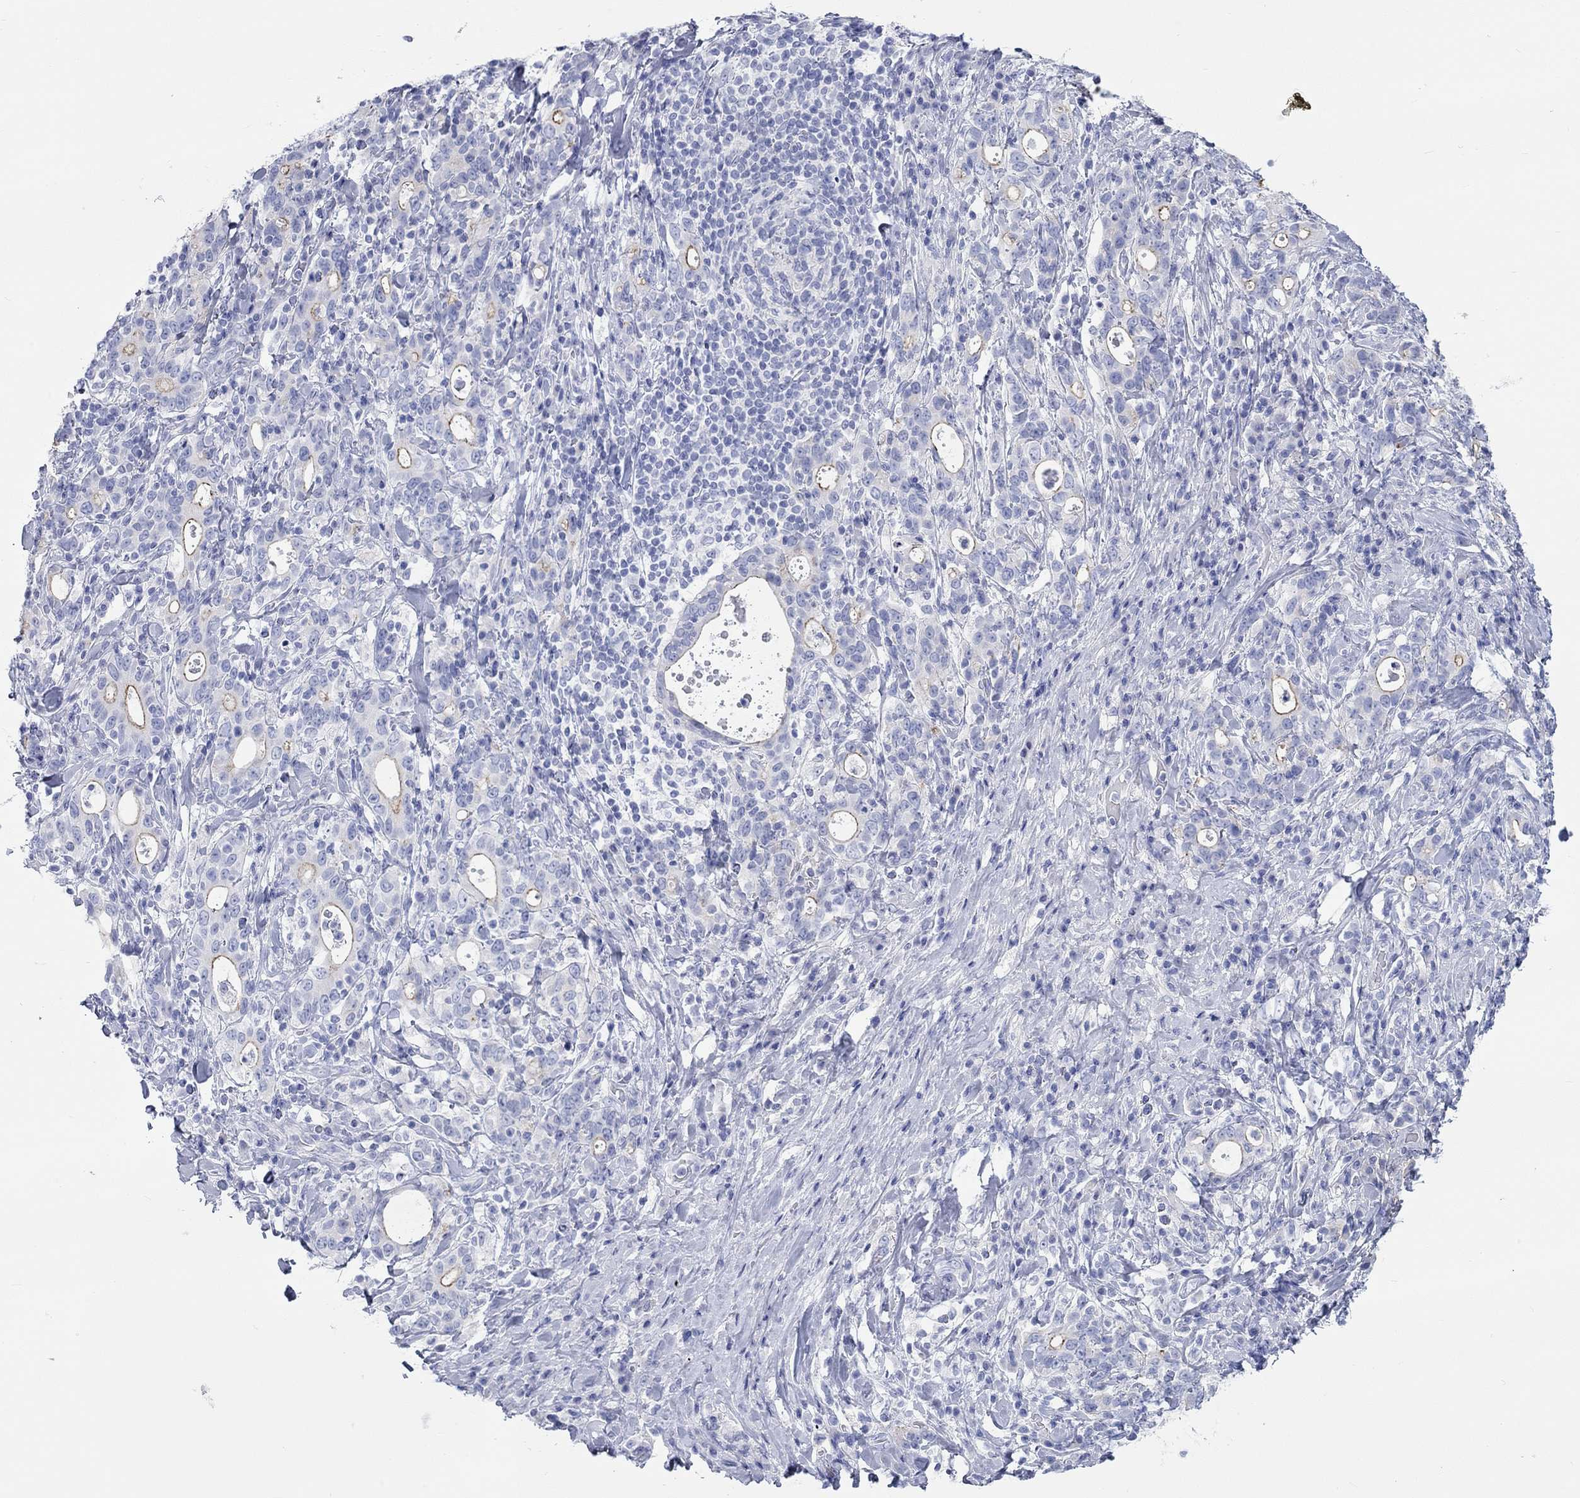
{"staining": {"intensity": "moderate", "quantity": "<25%", "location": "cytoplasmic/membranous"}, "tissue": "stomach cancer", "cell_type": "Tumor cells", "image_type": "cancer", "snomed": [{"axis": "morphology", "description": "Adenocarcinoma, NOS"}, {"axis": "topography", "description": "Stomach"}], "caption": "Immunohistochemical staining of adenocarcinoma (stomach) shows low levels of moderate cytoplasmic/membranous staining in approximately <25% of tumor cells. Immunohistochemistry (ihc) stains the protein of interest in brown and the nuclei are stained blue.", "gene": "SPATA9", "patient": {"sex": "male", "age": 79}}